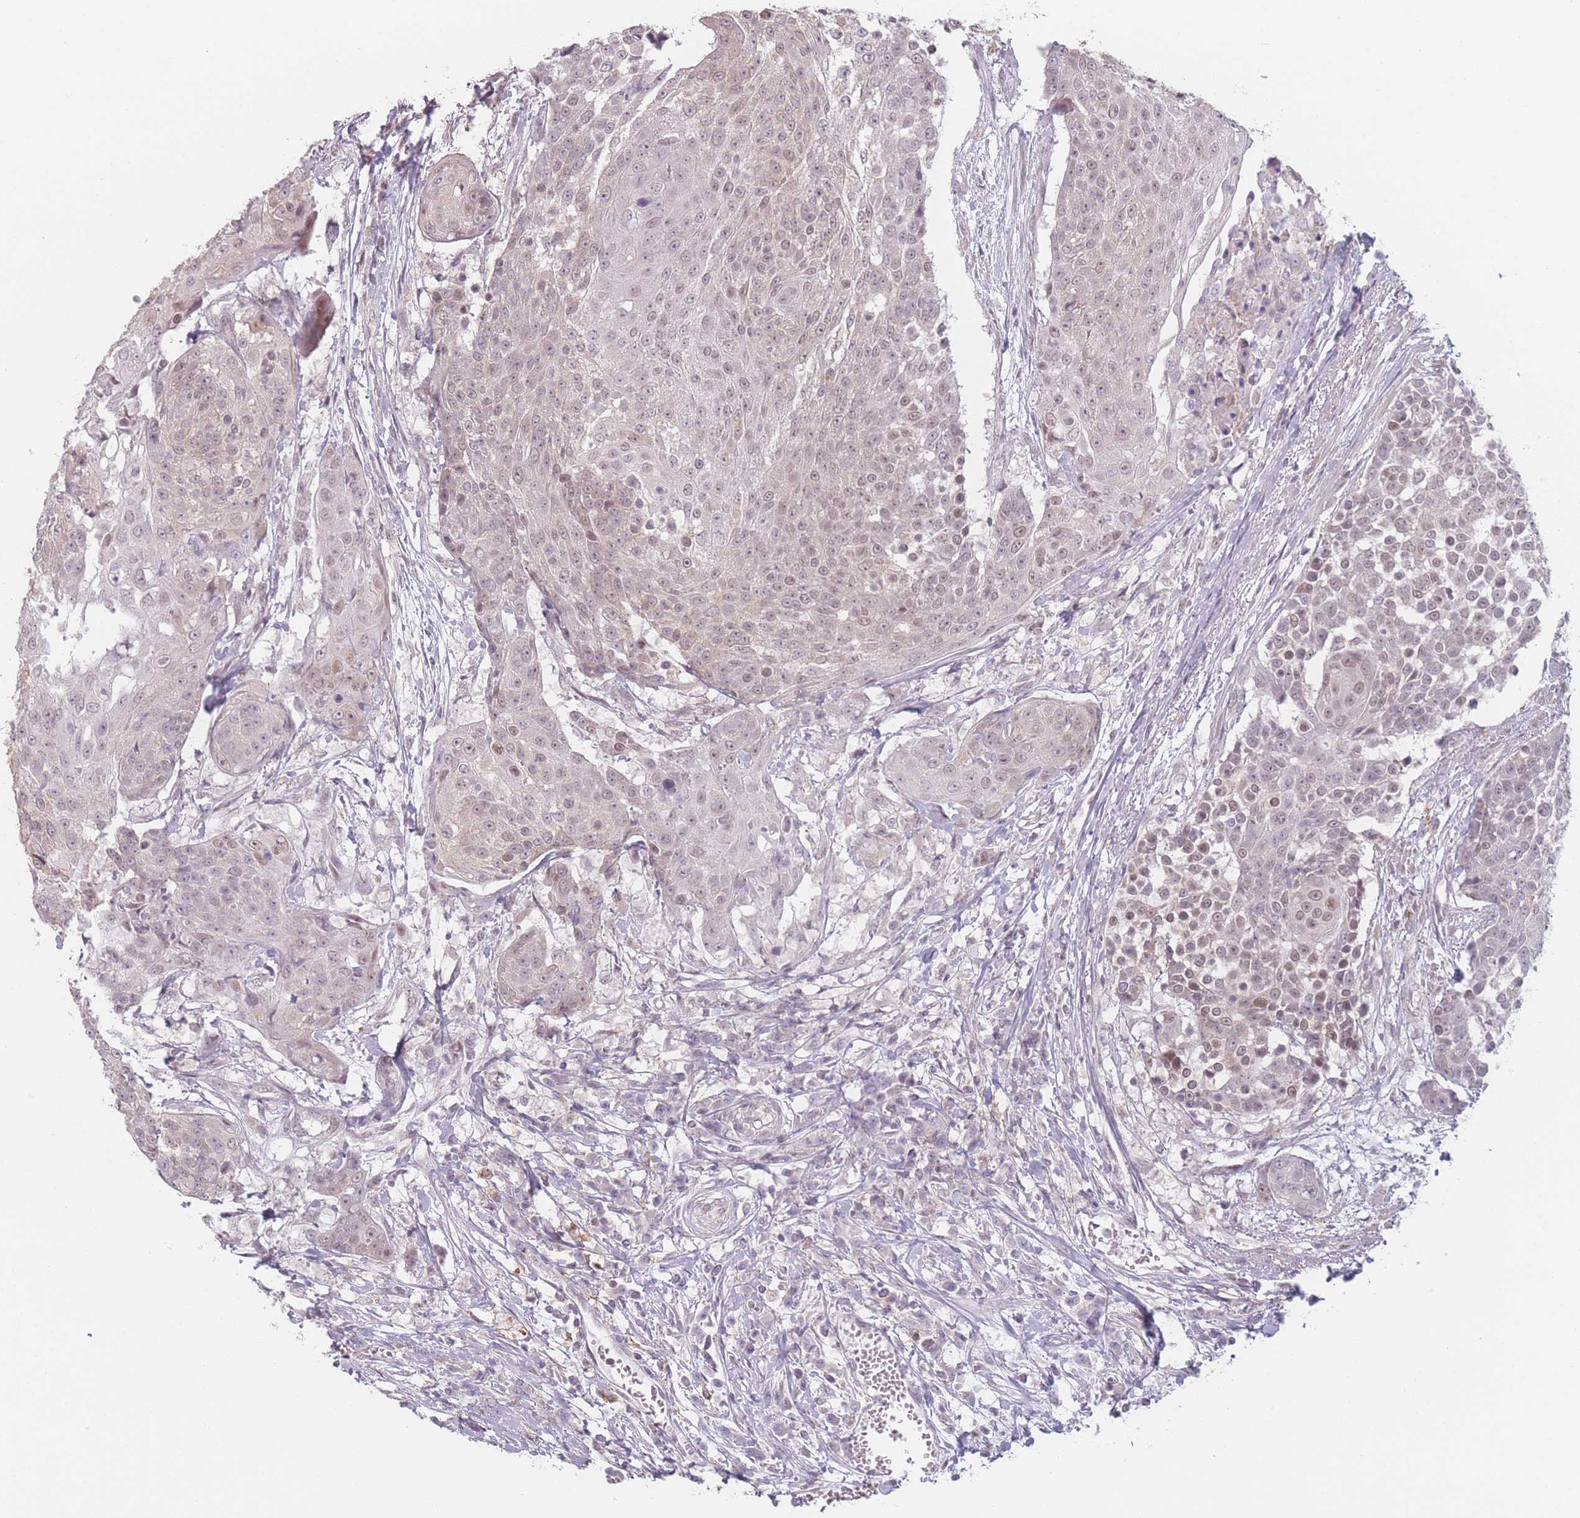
{"staining": {"intensity": "weak", "quantity": "25%-75%", "location": "nuclear"}, "tissue": "urothelial cancer", "cell_type": "Tumor cells", "image_type": "cancer", "snomed": [{"axis": "morphology", "description": "Urothelial carcinoma, High grade"}, {"axis": "topography", "description": "Urinary bladder"}], "caption": "Urothelial cancer stained with a brown dye exhibits weak nuclear positive staining in about 25%-75% of tumor cells.", "gene": "OR10C1", "patient": {"sex": "female", "age": 63}}